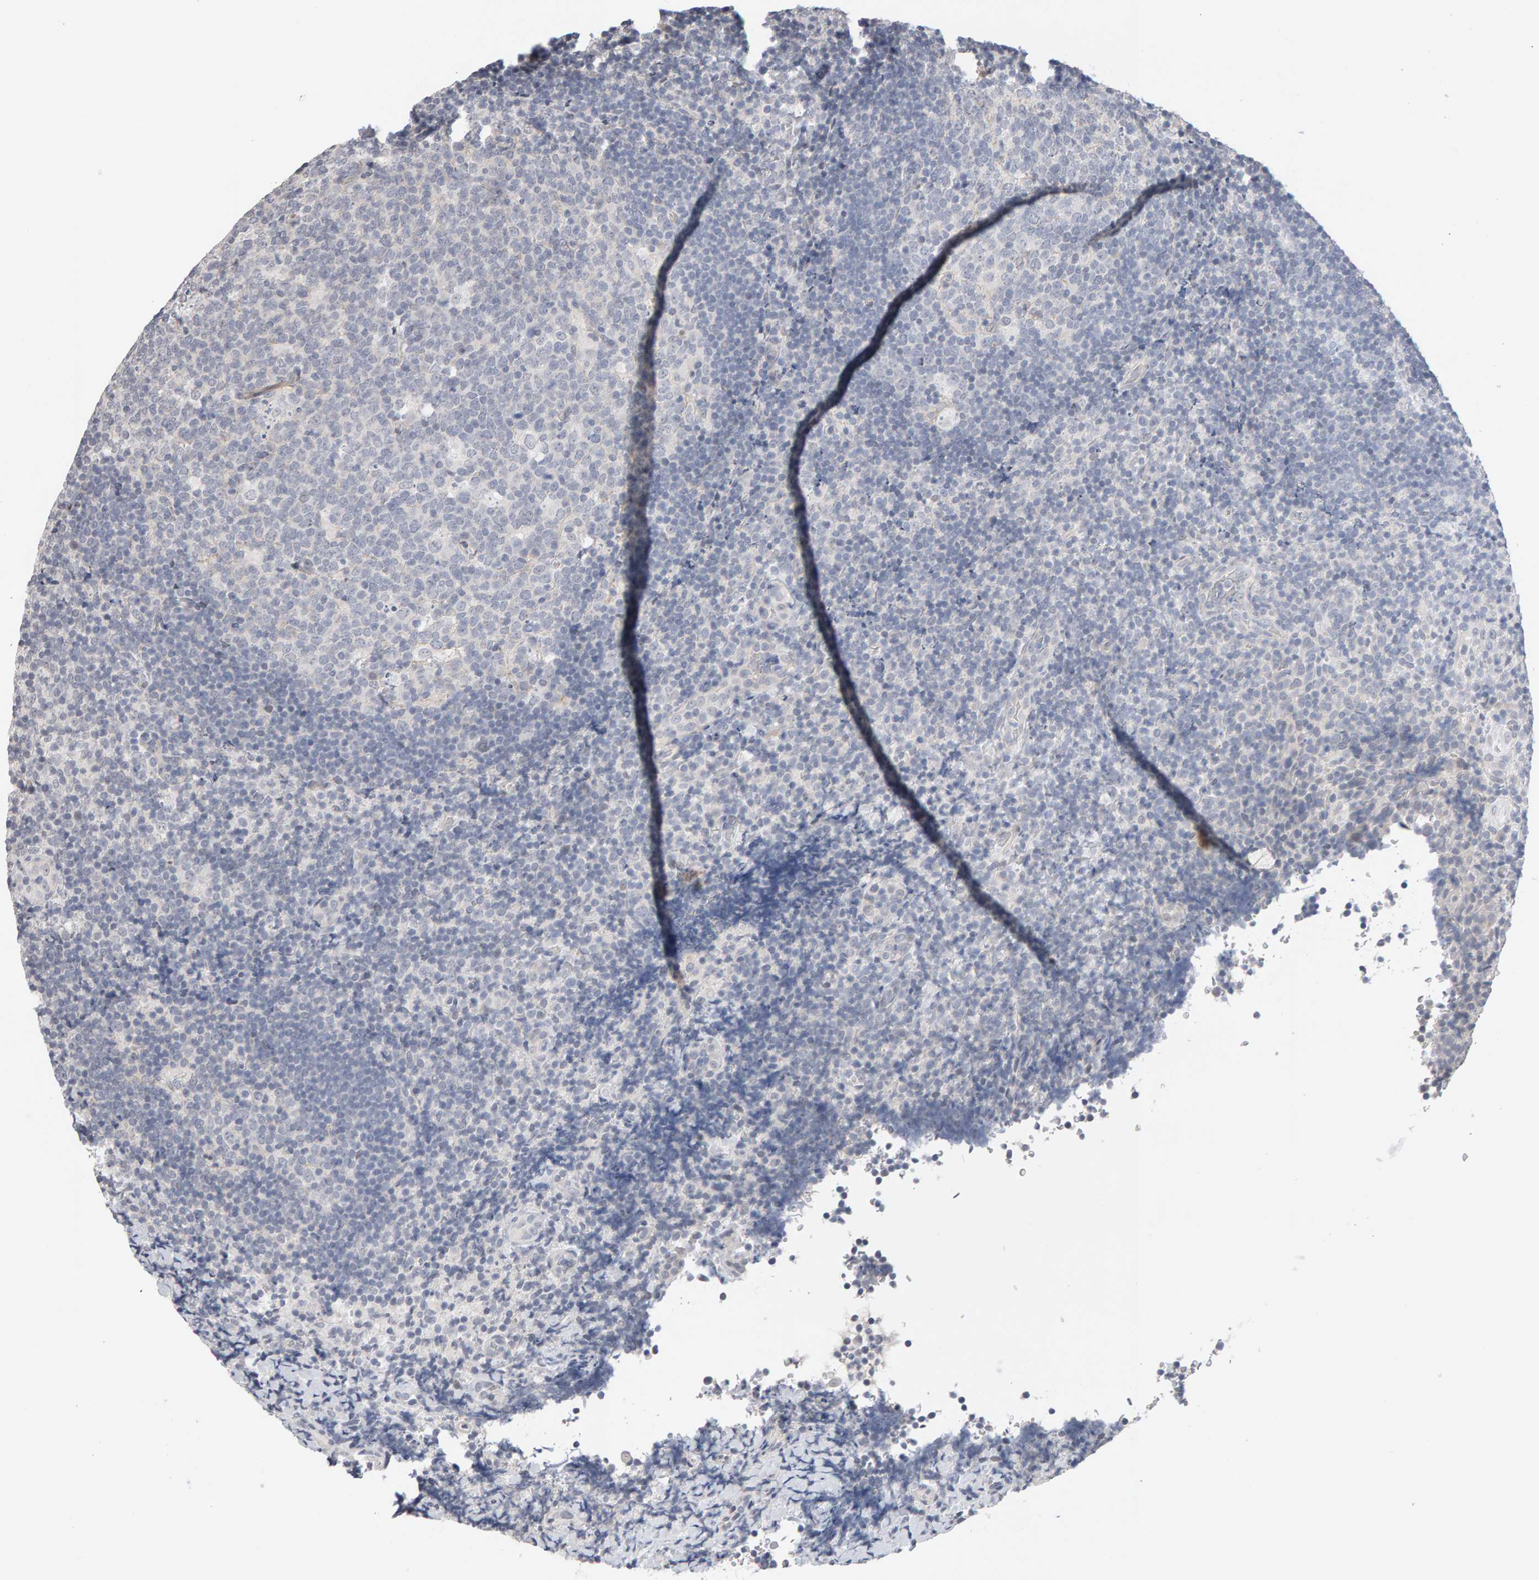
{"staining": {"intensity": "negative", "quantity": "none", "location": "none"}, "tissue": "tonsil", "cell_type": "Germinal center cells", "image_type": "normal", "snomed": [{"axis": "morphology", "description": "Normal tissue, NOS"}, {"axis": "topography", "description": "Tonsil"}], "caption": "An immunohistochemistry photomicrograph of normal tonsil is shown. There is no staining in germinal center cells of tonsil. (DAB IHC, high magnification).", "gene": "HNF4A", "patient": {"sex": "male", "age": 37}}